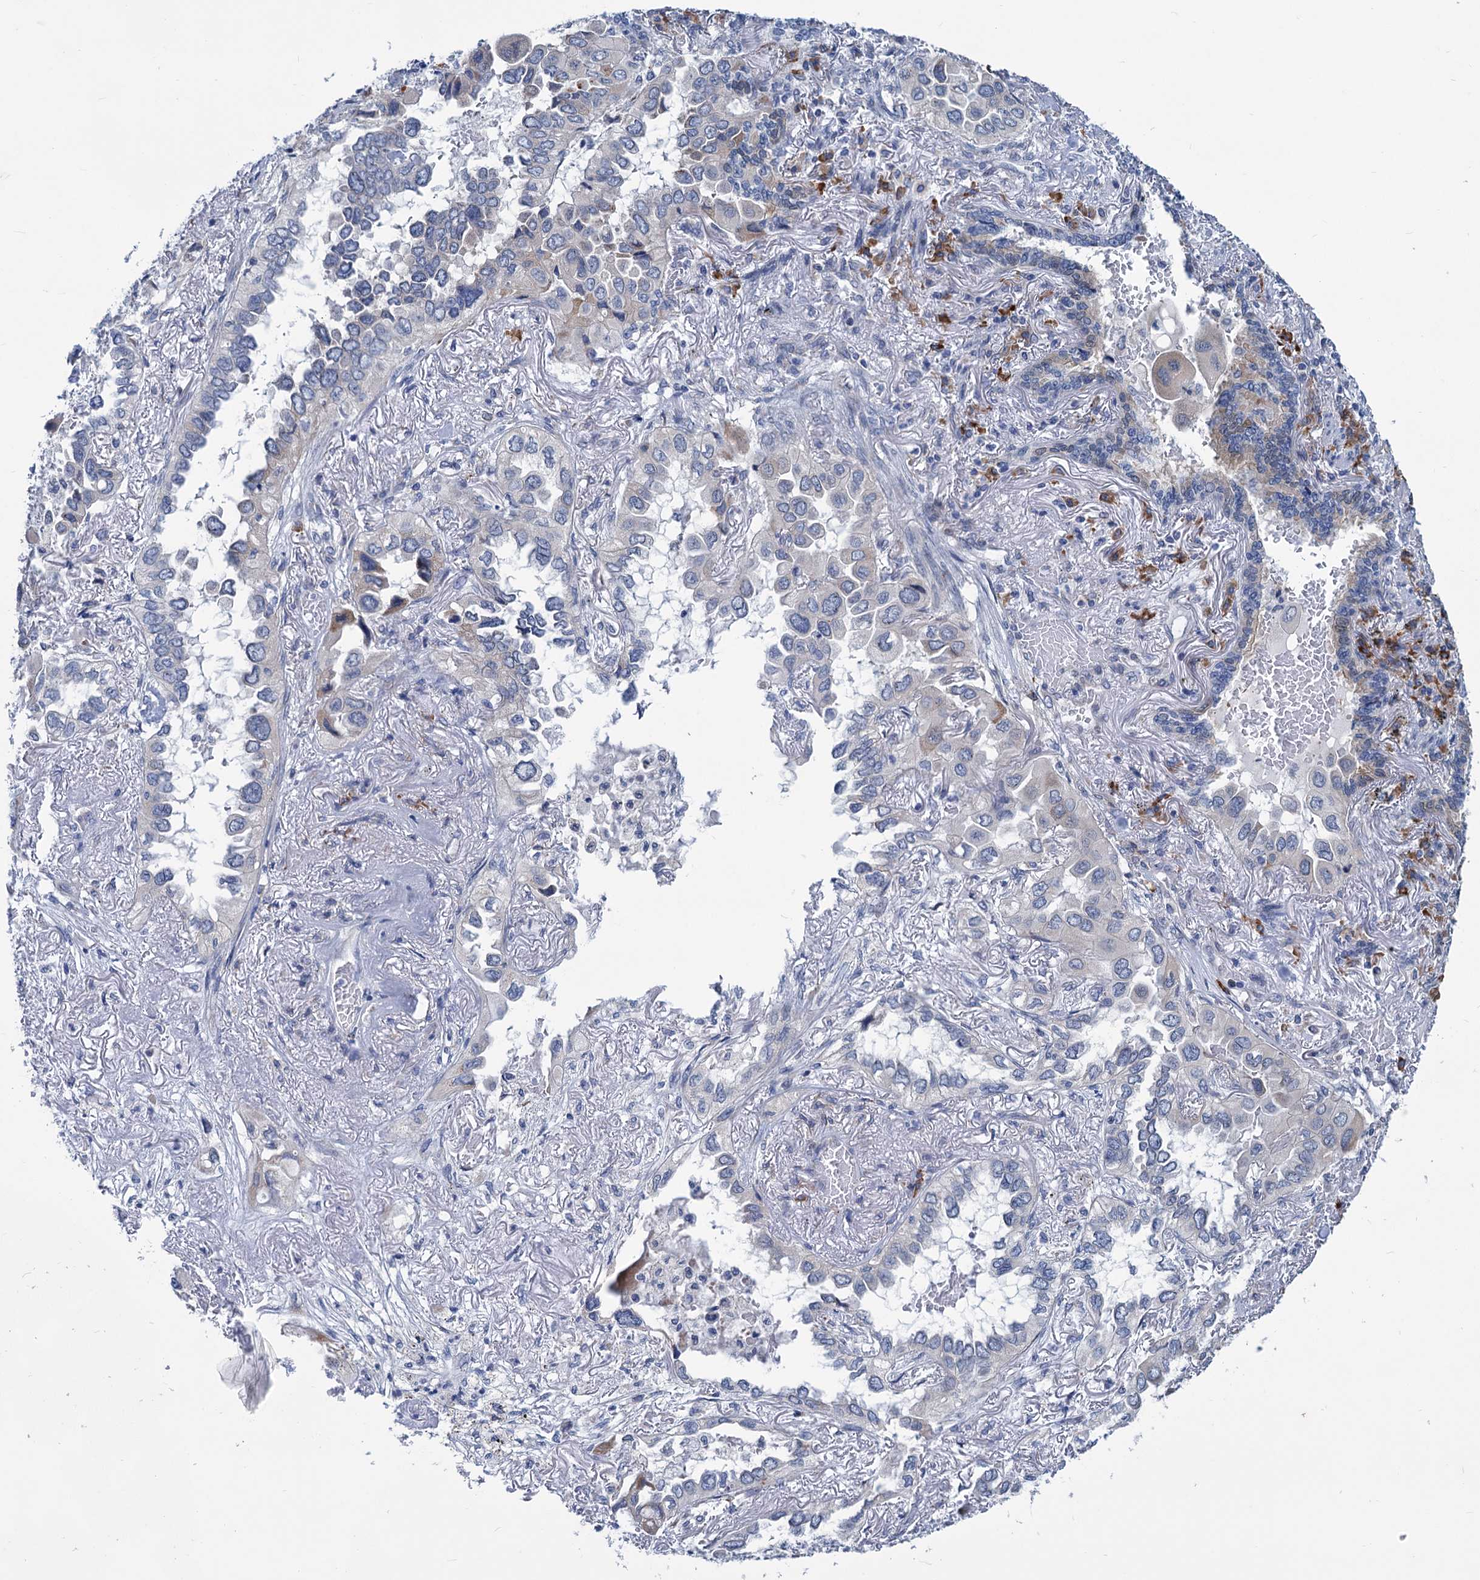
{"staining": {"intensity": "weak", "quantity": "<25%", "location": "cytoplasmic/membranous"}, "tissue": "lung cancer", "cell_type": "Tumor cells", "image_type": "cancer", "snomed": [{"axis": "morphology", "description": "Adenocarcinoma, NOS"}, {"axis": "topography", "description": "Lung"}], "caption": "IHC of lung adenocarcinoma reveals no expression in tumor cells.", "gene": "NEU3", "patient": {"sex": "female", "age": 76}}